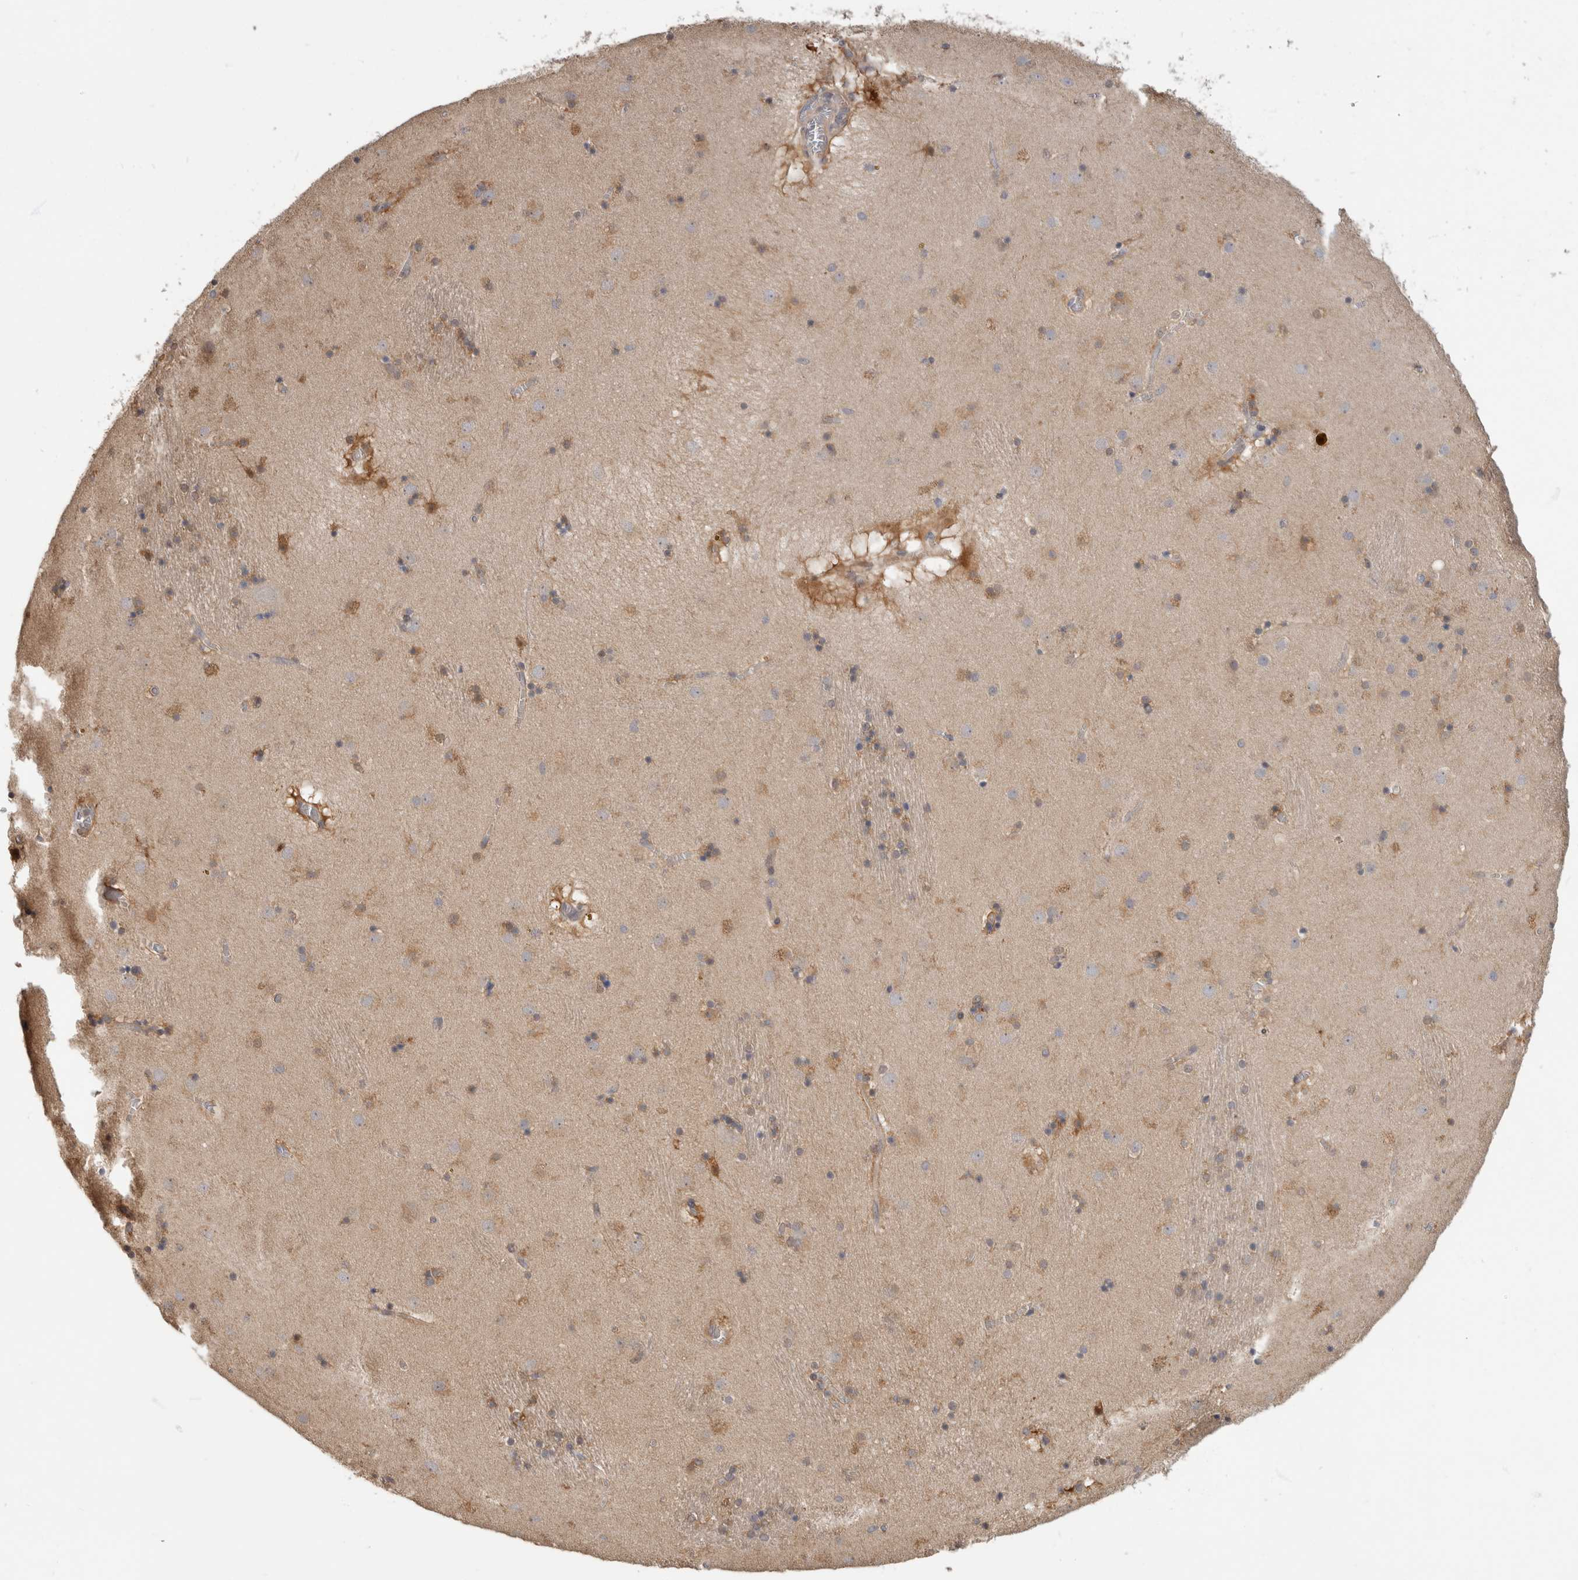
{"staining": {"intensity": "moderate", "quantity": "<25%", "location": "cytoplasmic/membranous"}, "tissue": "caudate", "cell_type": "Glial cells", "image_type": "normal", "snomed": [{"axis": "morphology", "description": "Normal tissue, NOS"}, {"axis": "topography", "description": "Lateral ventricle wall"}], "caption": "Immunohistochemical staining of benign caudate exhibits <25% levels of moderate cytoplasmic/membranous protein expression in approximately <25% of glial cells.", "gene": "PGM1", "patient": {"sex": "male", "age": 70}}